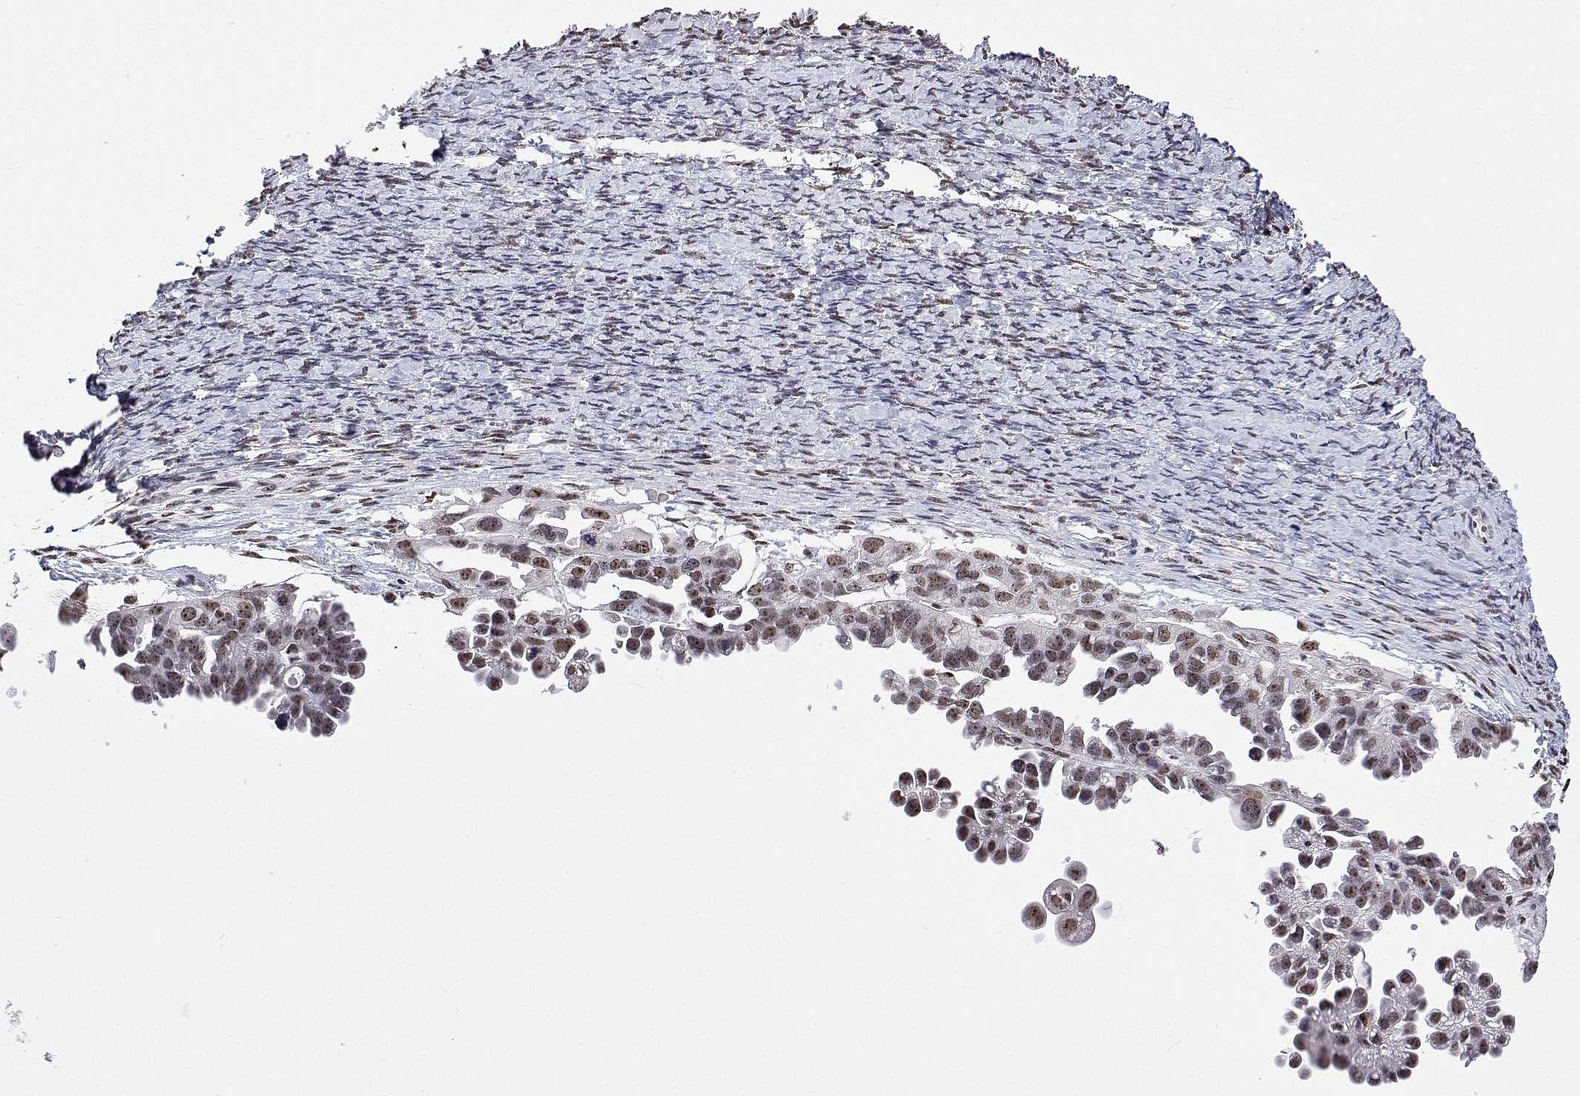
{"staining": {"intensity": "moderate", "quantity": ">75%", "location": "nuclear"}, "tissue": "ovarian cancer", "cell_type": "Tumor cells", "image_type": "cancer", "snomed": [{"axis": "morphology", "description": "Cystadenocarcinoma, serous, NOS"}, {"axis": "topography", "description": "Ovary"}], "caption": "This is an image of IHC staining of ovarian cancer, which shows moderate expression in the nuclear of tumor cells.", "gene": "ADAR", "patient": {"sex": "female", "age": 53}}